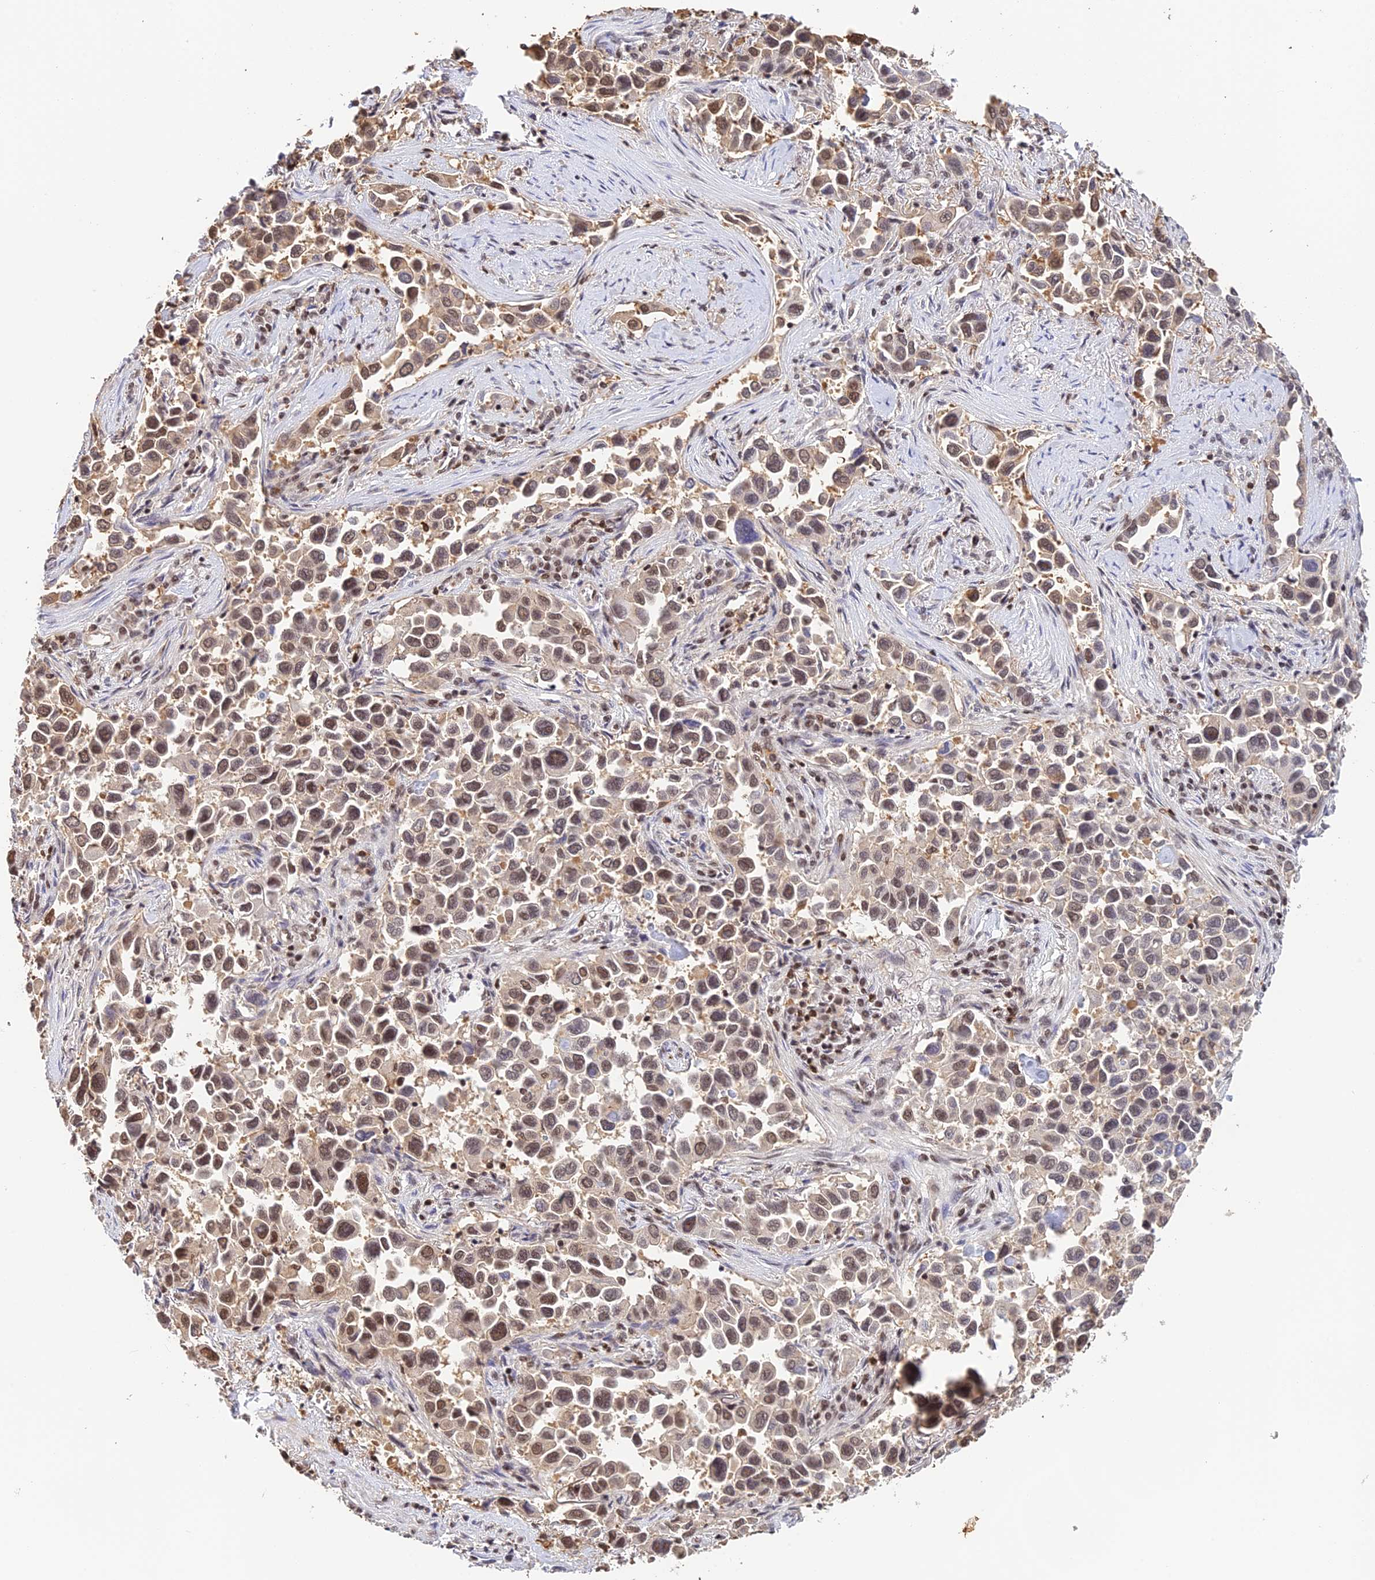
{"staining": {"intensity": "moderate", "quantity": "25%-75%", "location": "cytoplasmic/membranous,nuclear"}, "tissue": "lung cancer", "cell_type": "Tumor cells", "image_type": "cancer", "snomed": [{"axis": "morphology", "description": "Adenocarcinoma, NOS"}, {"axis": "topography", "description": "Lung"}], "caption": "DAB immunohistochemical staining of human lung cancer exhibits moderate cytoplasmic/membranous and nuclear protein staining in about 25%-75% of tumor cells.", "gene": "THAP11", "patient": {"sex": "female", "age": 76}}